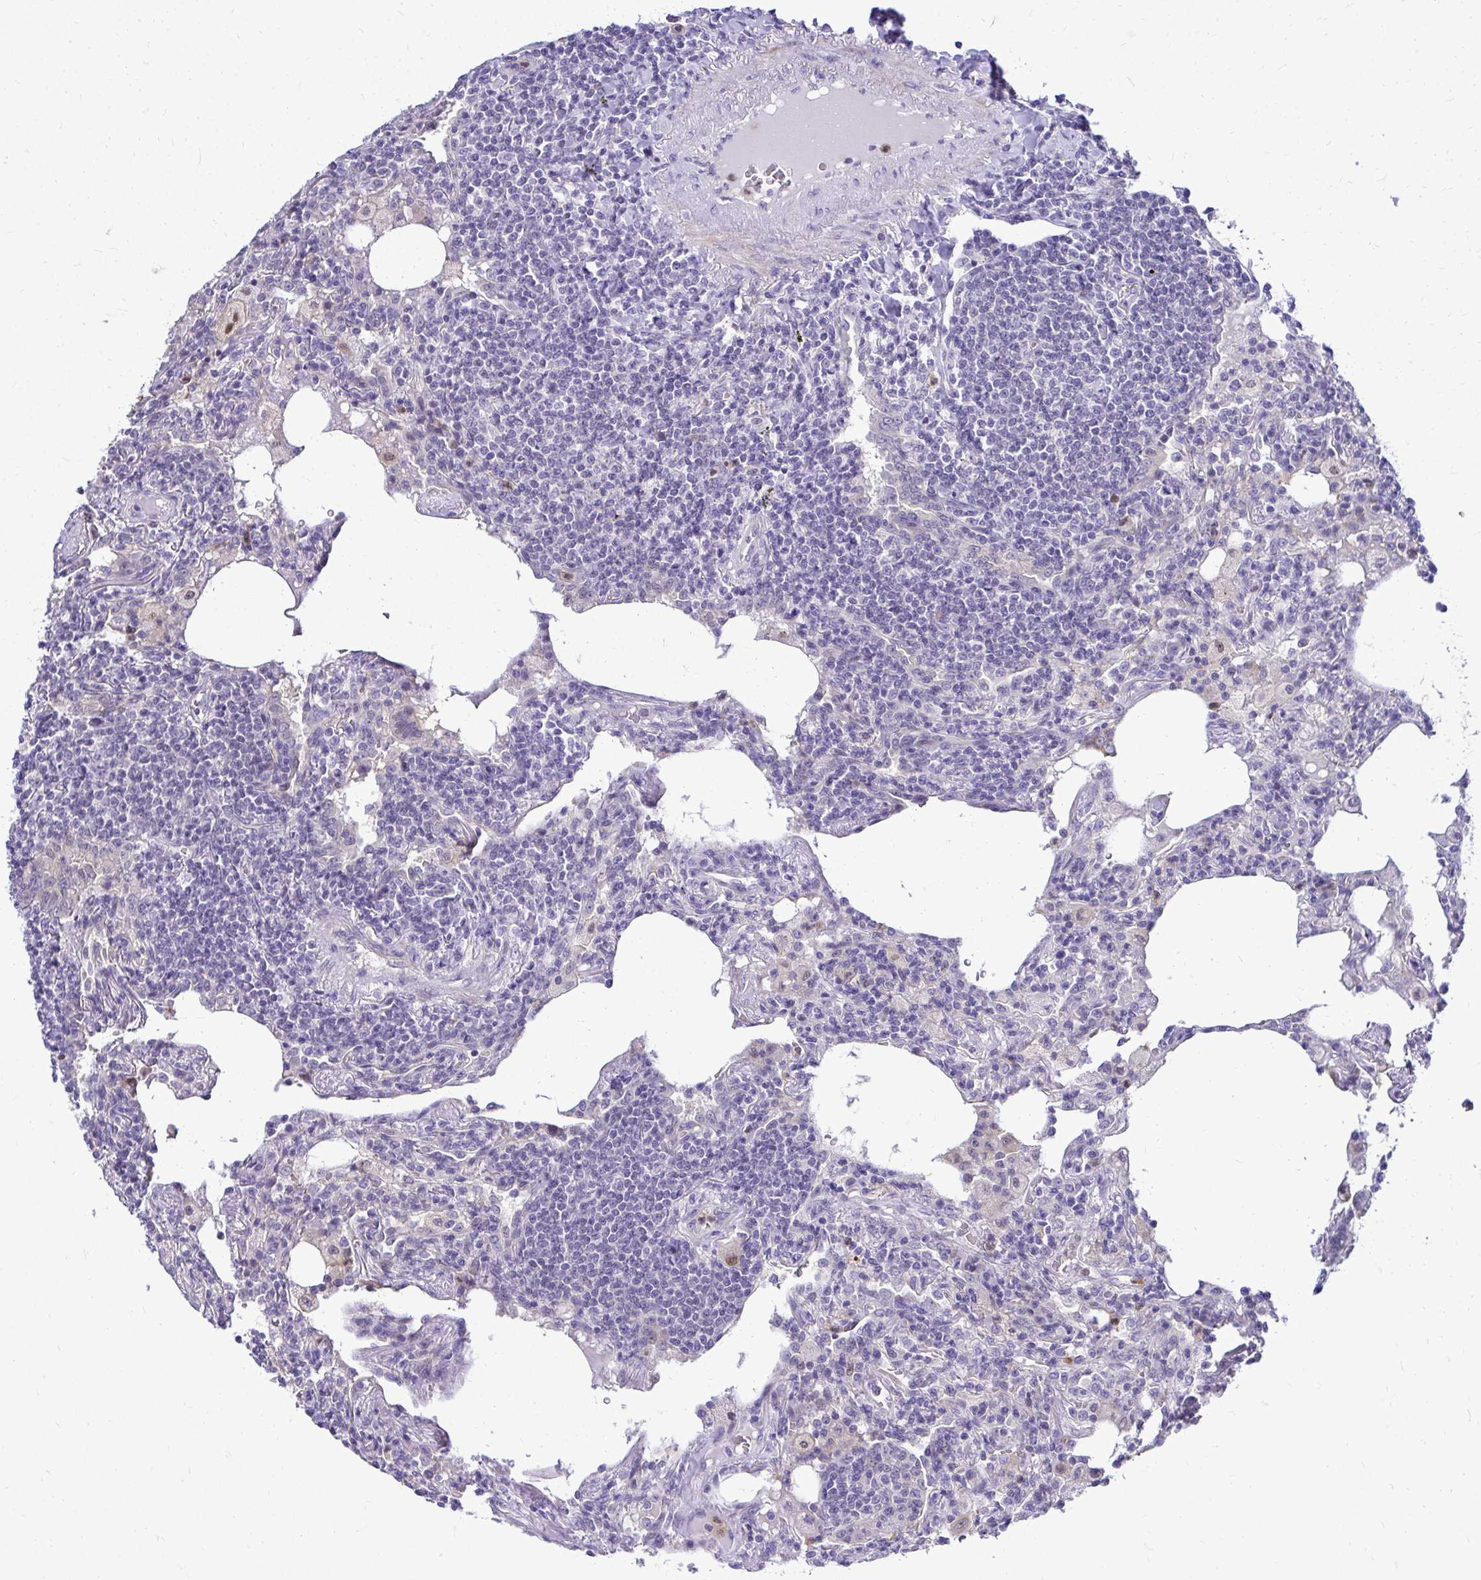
{"staining": {"intensity": "negative", "quantity": "none", "location": "none"}, "tissue": "lymphoma", "cell_type": "Tumor cells", "image_type": "cancer", "snomed": [{"axis": "morphology", "description": "Malignant lymphoma, non-Hodgkin's type, Low grade"}, {"axis": "topography", "description": "Lung"}], "caption": "Lymphoma stained for a protein using immunohistochemistry shows no positivity tumor cells.", "gene": "ZSWIM9", "patient": {"sex": "female", "age": 71}}